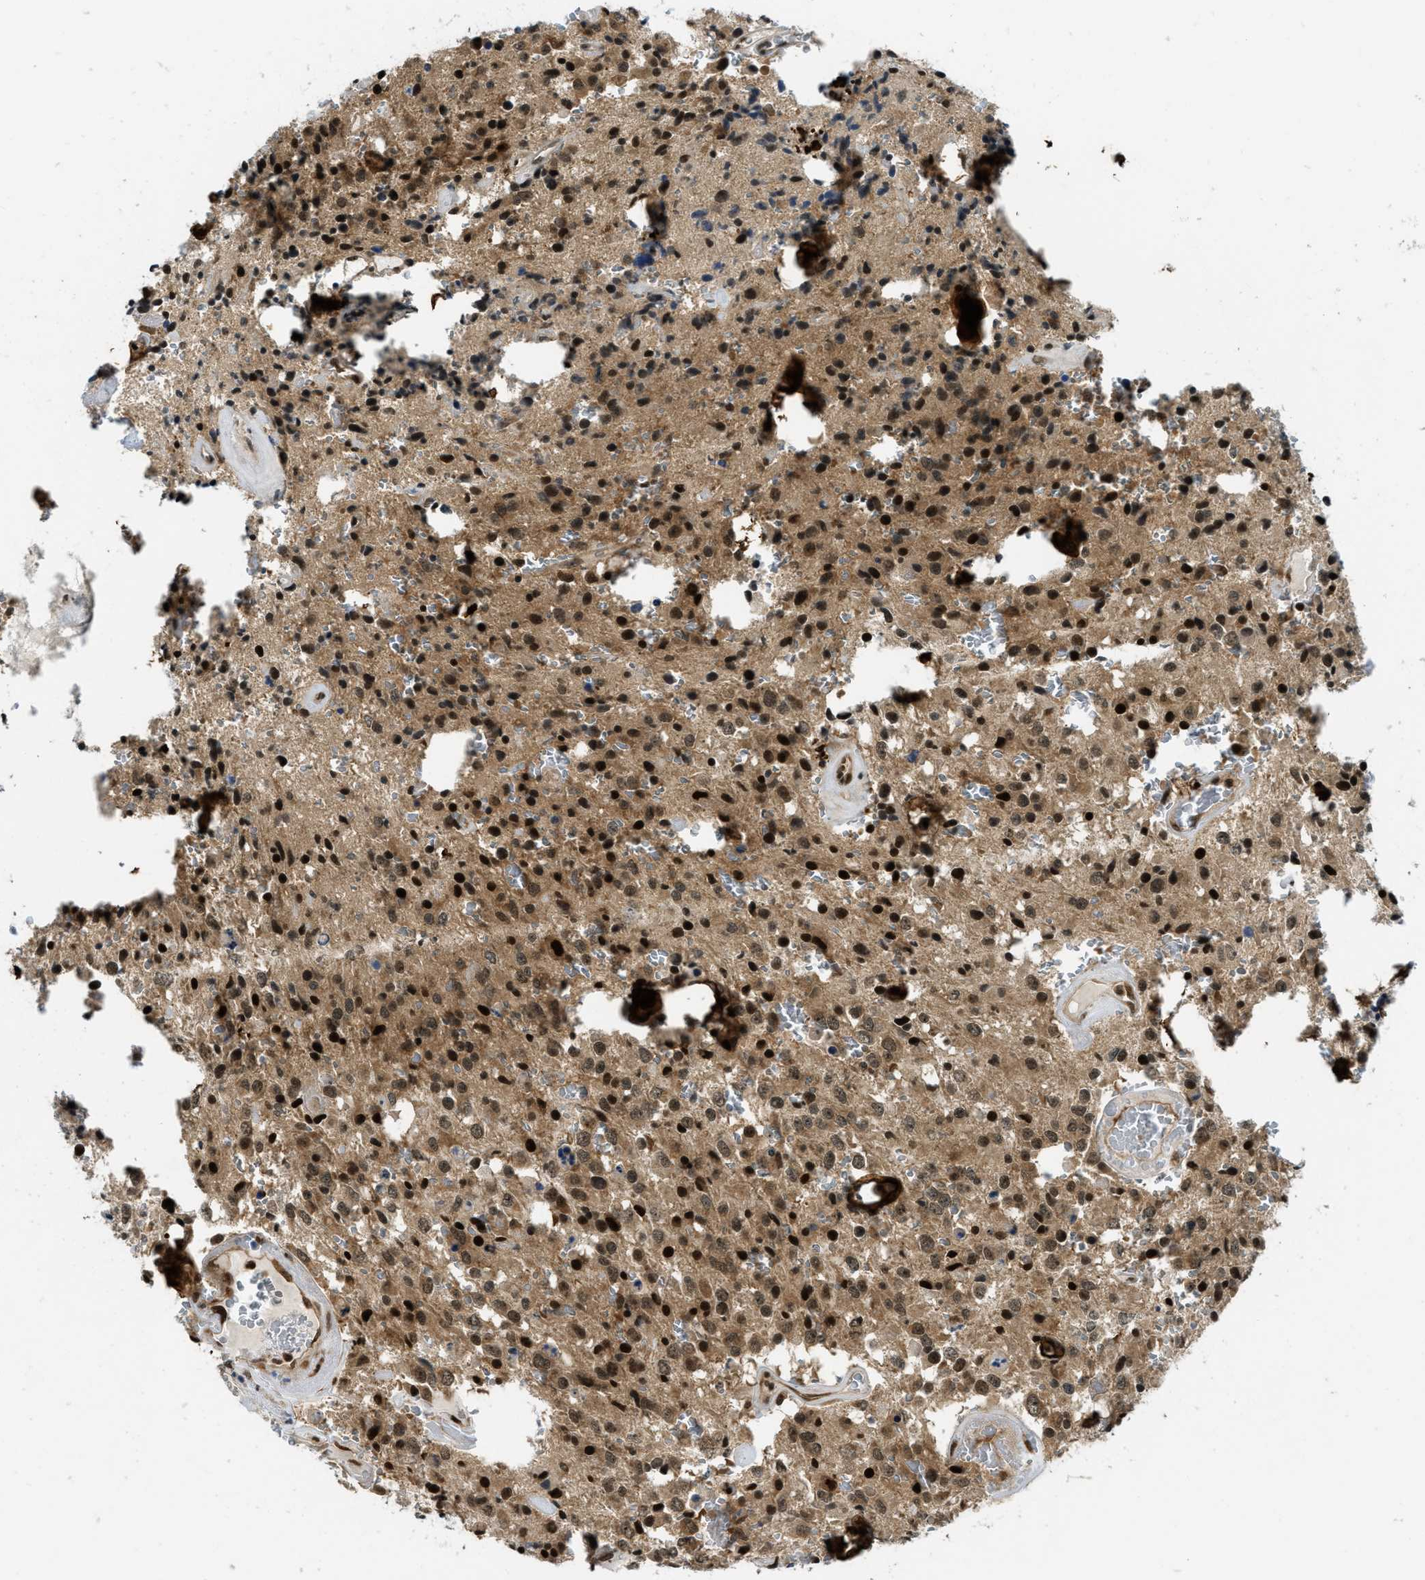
{"staining": {"intensity": "strong", "quantity": "25%-75%", "location": "cytoplasmic/membranous,nuclear"}, "tissue": "glioma", "cell_type": "Tumor cells", "image_type": "cancer", "snomed": [{"axis": "morphology", "description": "Glioma, malignant, Low grade"}, {"axis": "topography", "description": "Brain"}], "caption": "This image exhibits IHC staining of human glioma, with high strong cytoplasmic/membranous and nuclear expression in approximately 25%-75% of tumor cells.", "gene": "TACC1", "patient": {"sex": "male", "age": 58}}